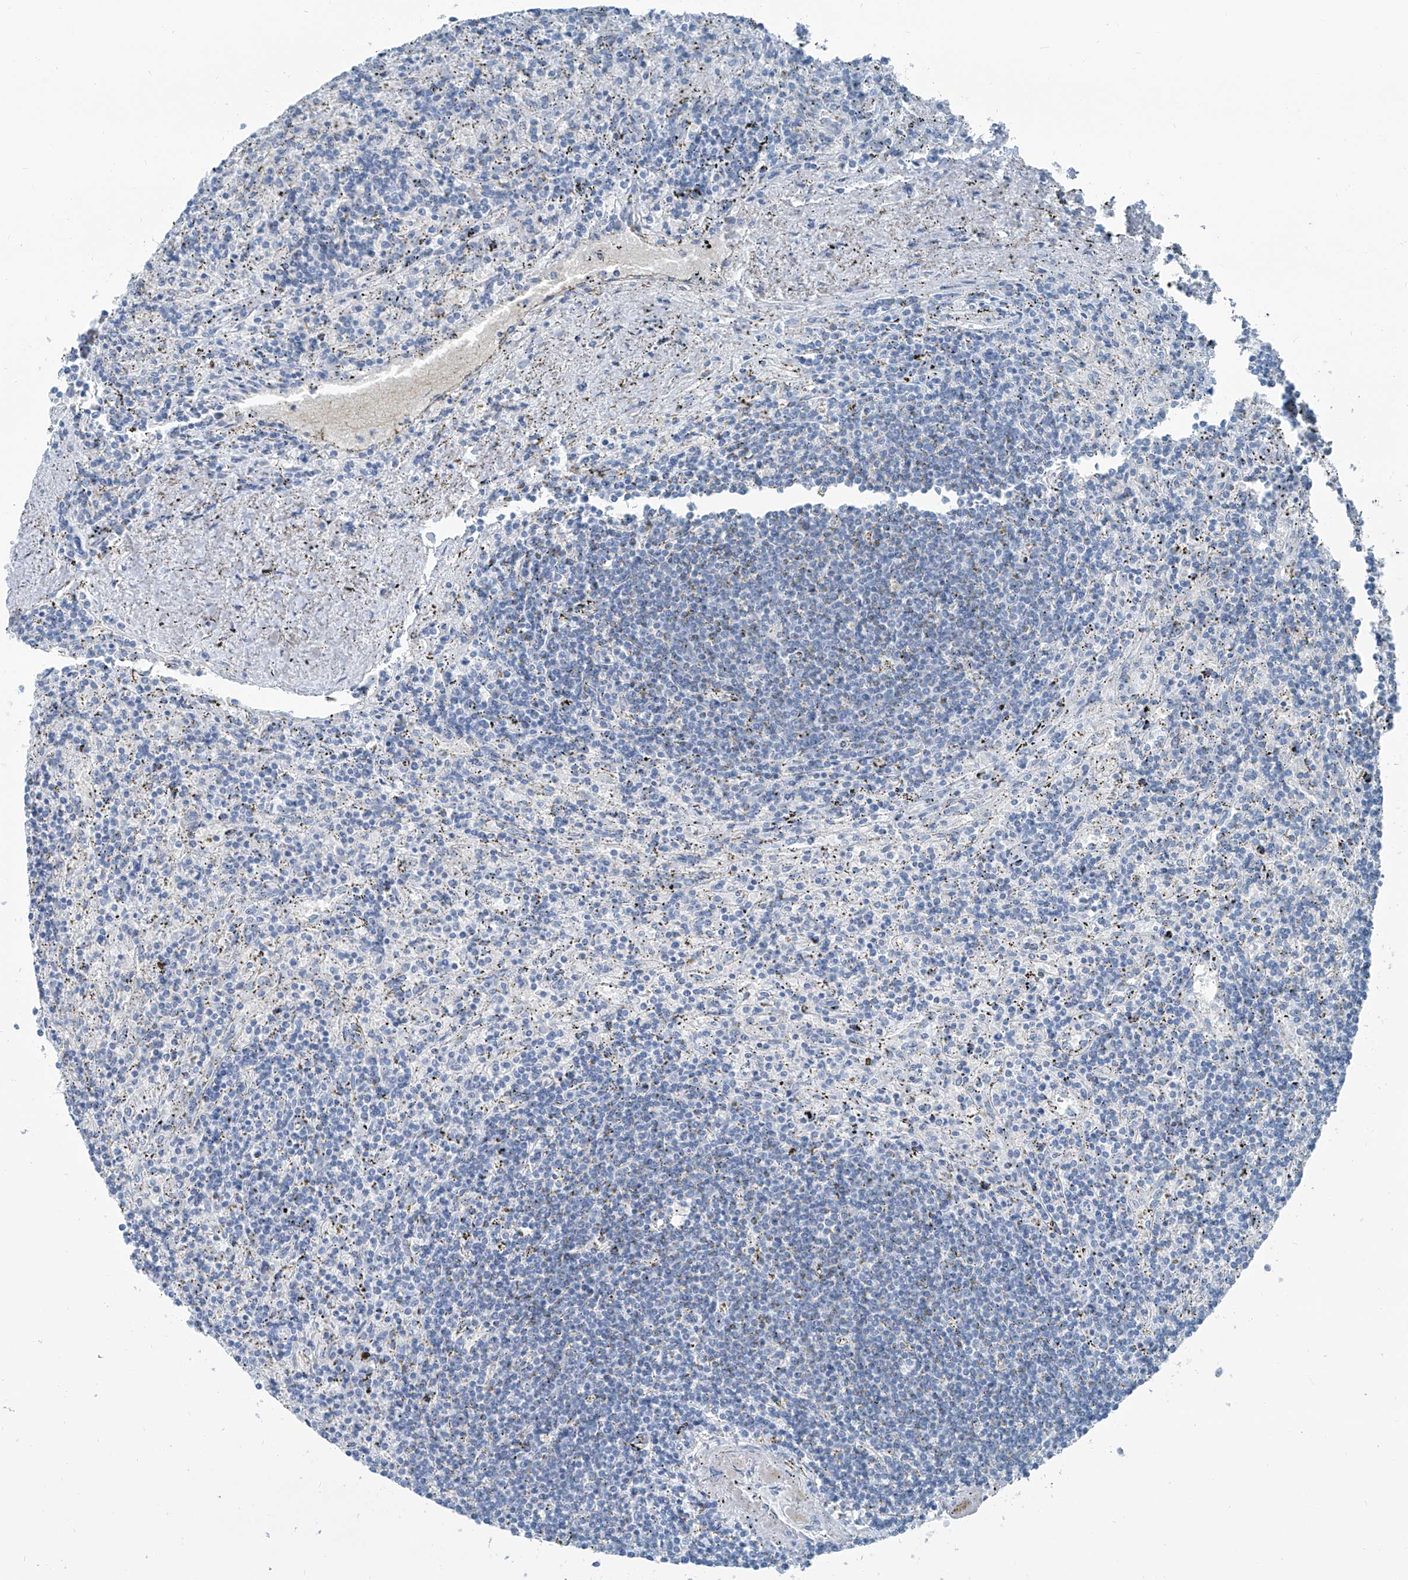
{"staining": {"intensity": "negative", "quantity": "none", "location": "none"}, "tissue": "lymphoma", "cell_type": "Tumor cells", "image_type": "cancer", "snomed": [{"axis": "morphology", "description": "Malignant lymphoma, non-Hodgkin's type, Low grade"}, {"axis": "topography", "description": "Spleen"}], "caption": "Tumor cells show no significant protein expression in malignant lymphoma, non-Hodgkin's type (low-grade).", "gene": "RGN", "patient": {"sex": "male", "age": 76}}